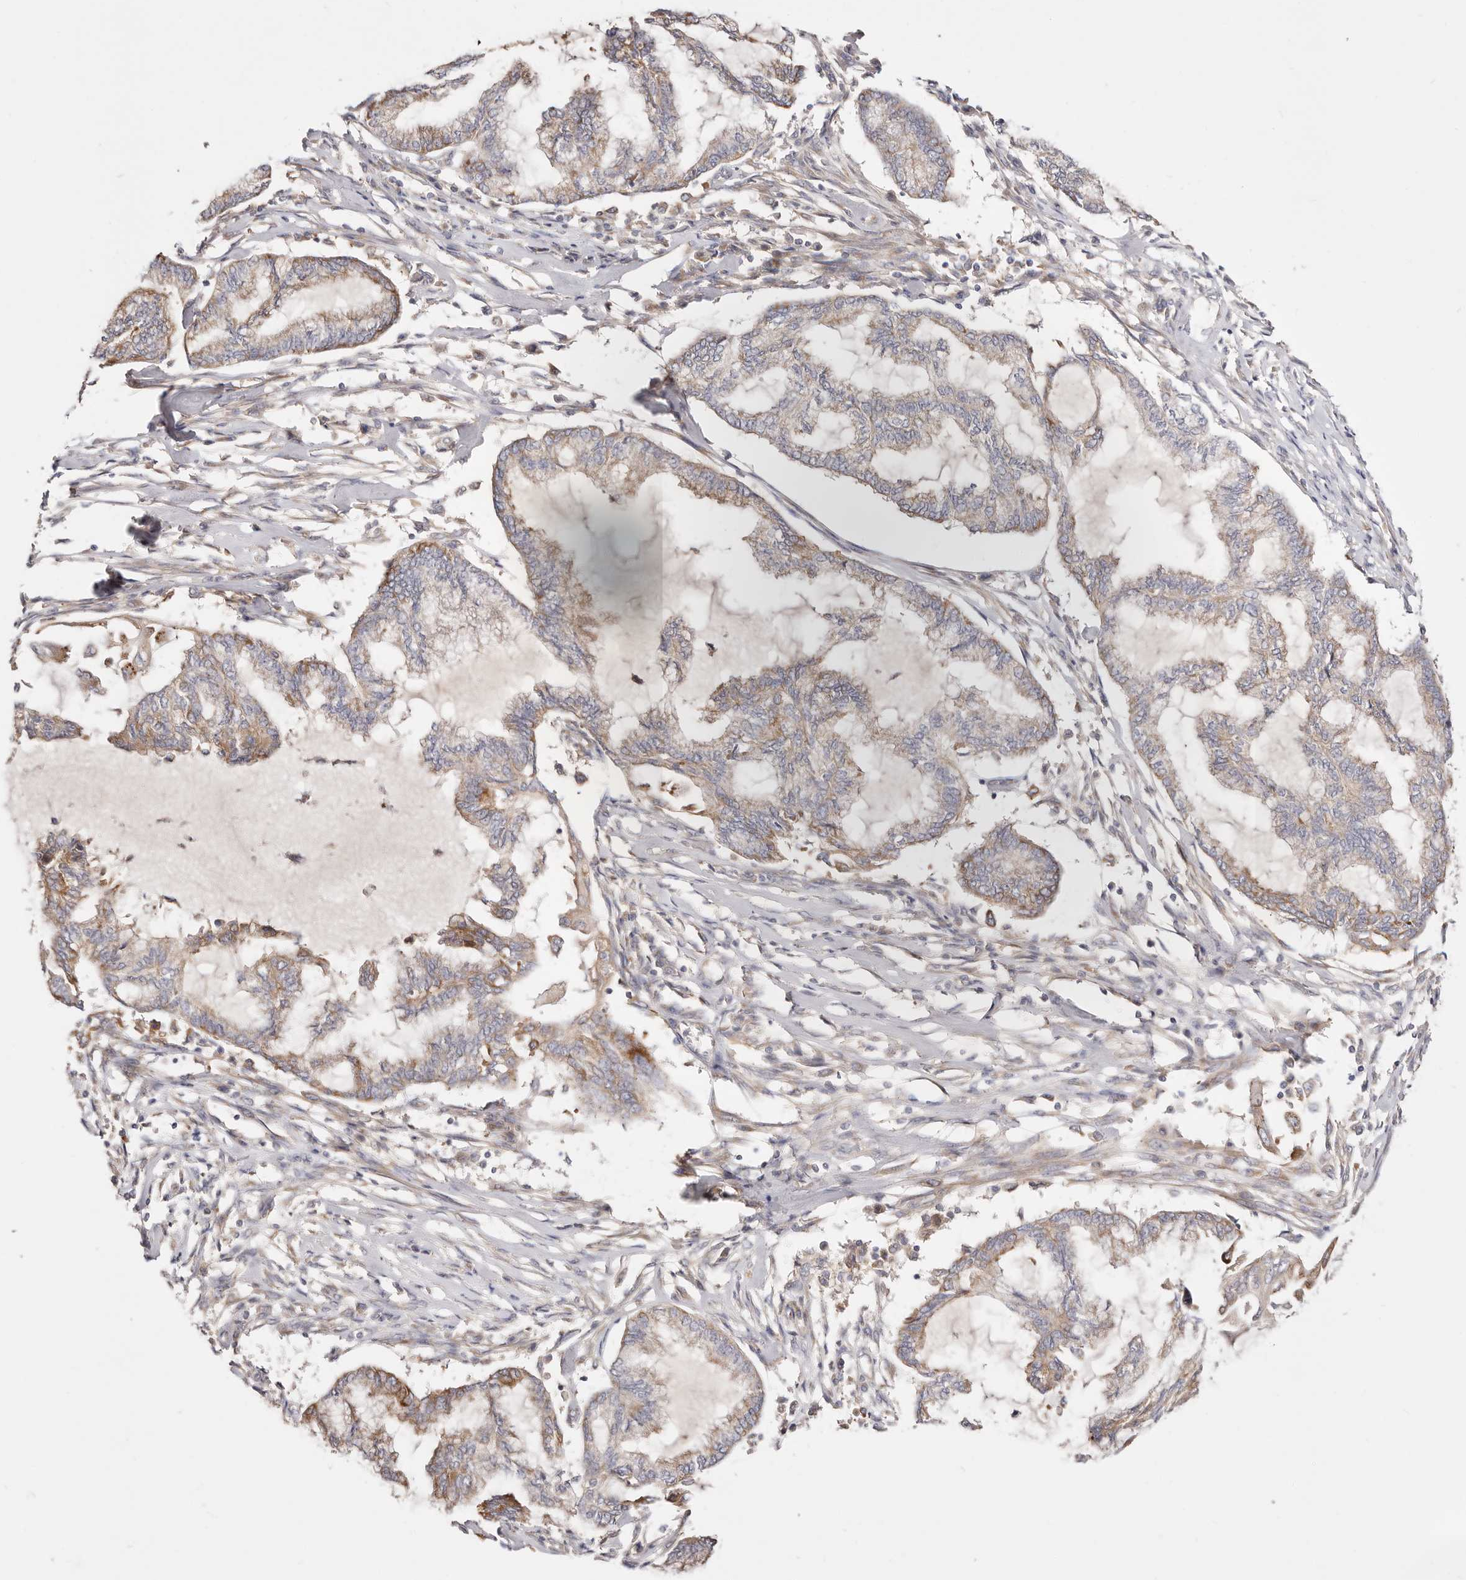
{"staining": {"intensity": "moderate", "quantity": "25%-75%", "location": "cytoplasmic/membranous"}, "tissue": "endometrial cancer", "cell_type": "Tumor cells", "image_type": "cancer", "snomed": [{"axis": "morphology", "description": "Adenocarcinoma, NOS"}, {"axis": "topography", "description": "Endometrium"}], "caption": "Tumor cells demonstrate medium levels of moderate cytoplasmic/membranous expression in approximately 25%-75% of cells in endometrial cancer (adenocarcinoma).", "gene": "GNA13", "patient": {"sex": "female", "age": 86}}